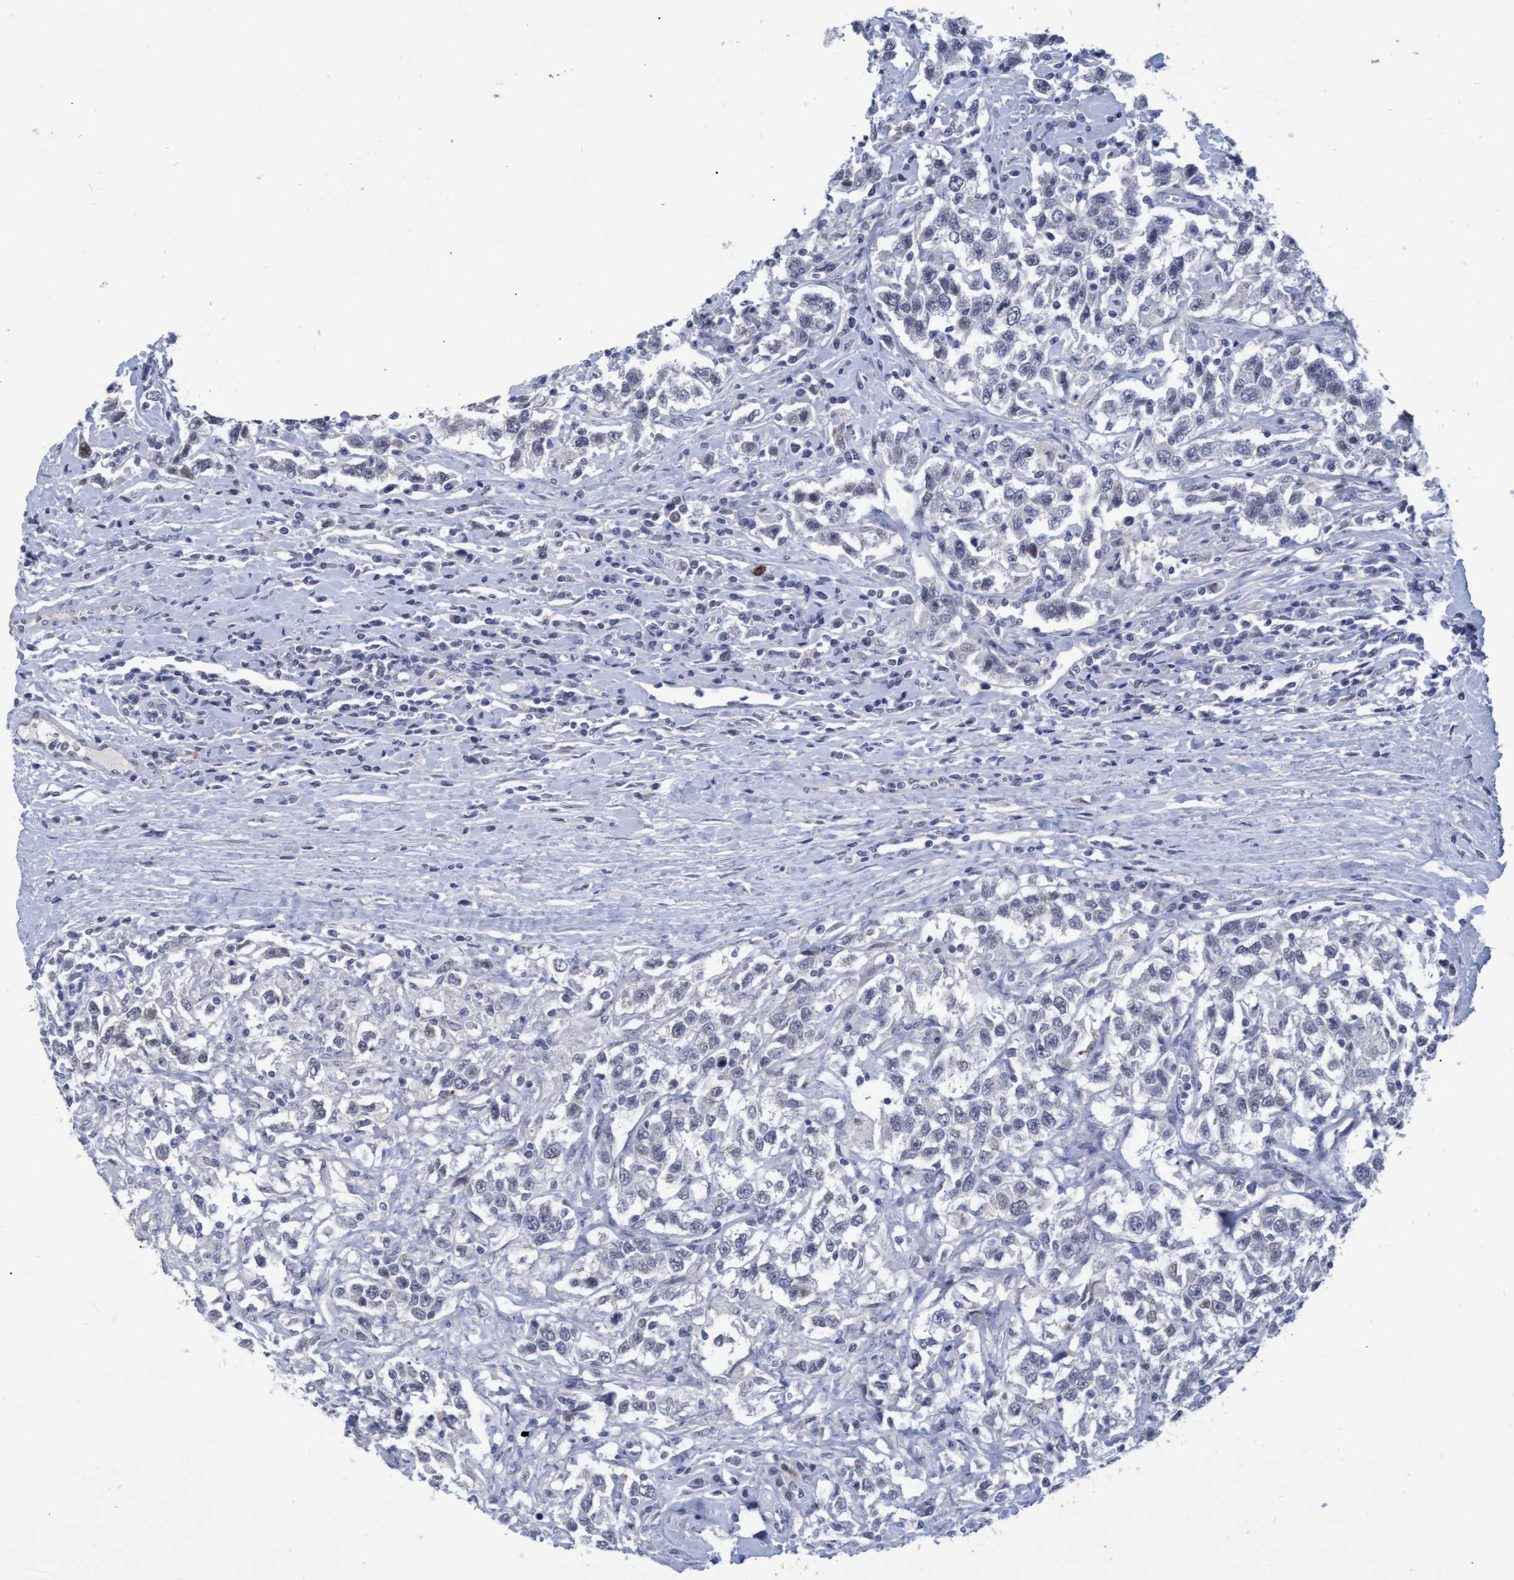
{"staining": {"intensity": "negative", "quantity": "none", "location": "none"}, "tissue": "testis cancer", "cell_type": "Tumor cells", "image_type": "cancer", "snomed": [{"axis": "morphology", "description": "Seminoma, NOS"}, {"axis": "topography", "description": "Testis"}], "caption": "Tumor cells show no significant positivity in seminoma (testis).", "gene": "PROCA1", "patient": {"sex": "male", "age": 41}}